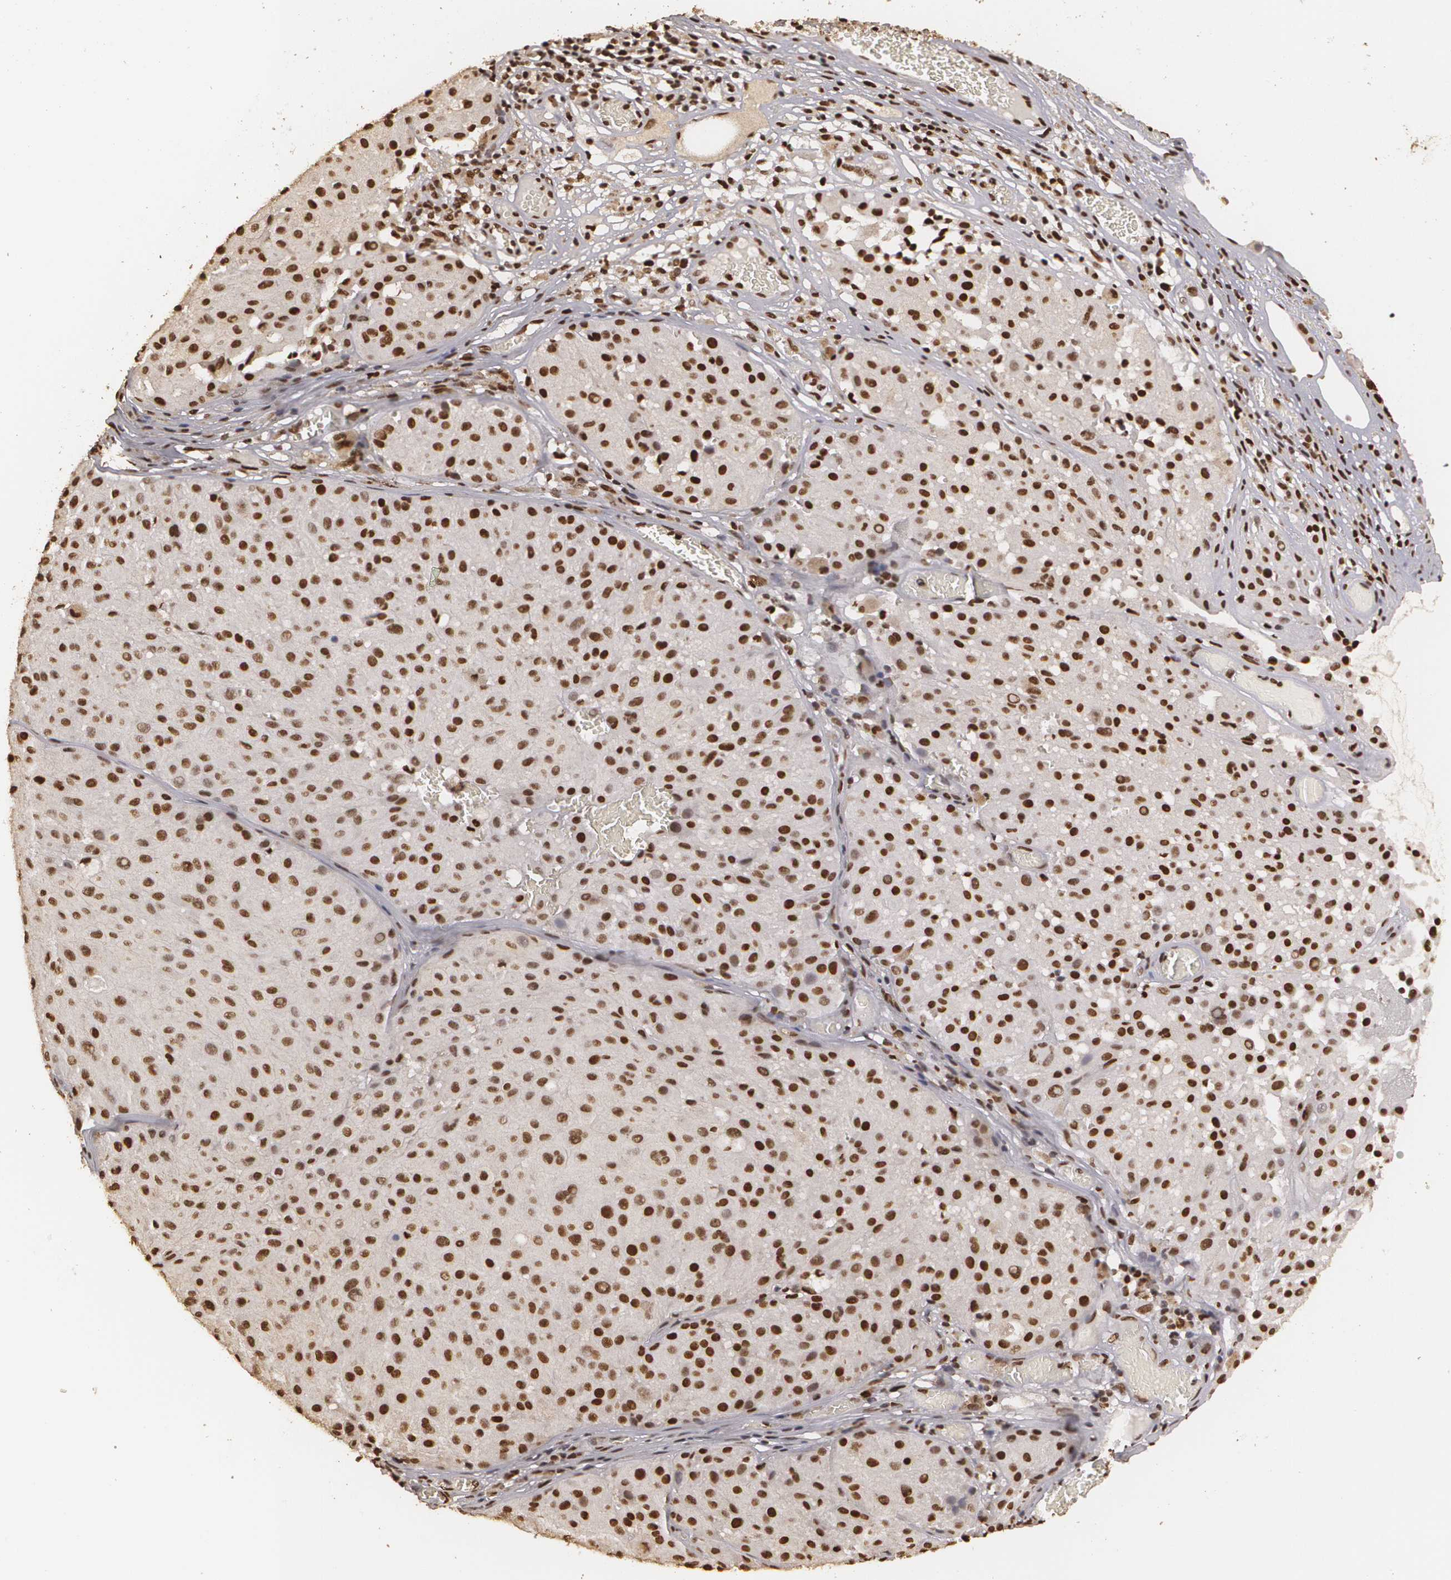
{"staining": {"intensity": "strong", "quantity": ">75%", "location": "cytoplasmic/membranous,nuclear"}, "tissue": "melanoma", "cell_type": "Tumor cells", "image_type": "cancer", "snomed": [{"axis": "morphology", "description": "Malignant melanoma, NOS"}, {"axis": "topography", "description": "Skin"}], "caption": "Immunohistochemistry histopathology image of neoplastic tissue: melanoma stained using IHC exhibits high levels of strong protein expression localized specifically in the cytoplasmic/membranous and nuclear of tumor cells, appearing as a cytoplasmic/membranous and nuclear brown color.", "gene": "RCOR1", "patient": {"sex": "male", "age": 36}}